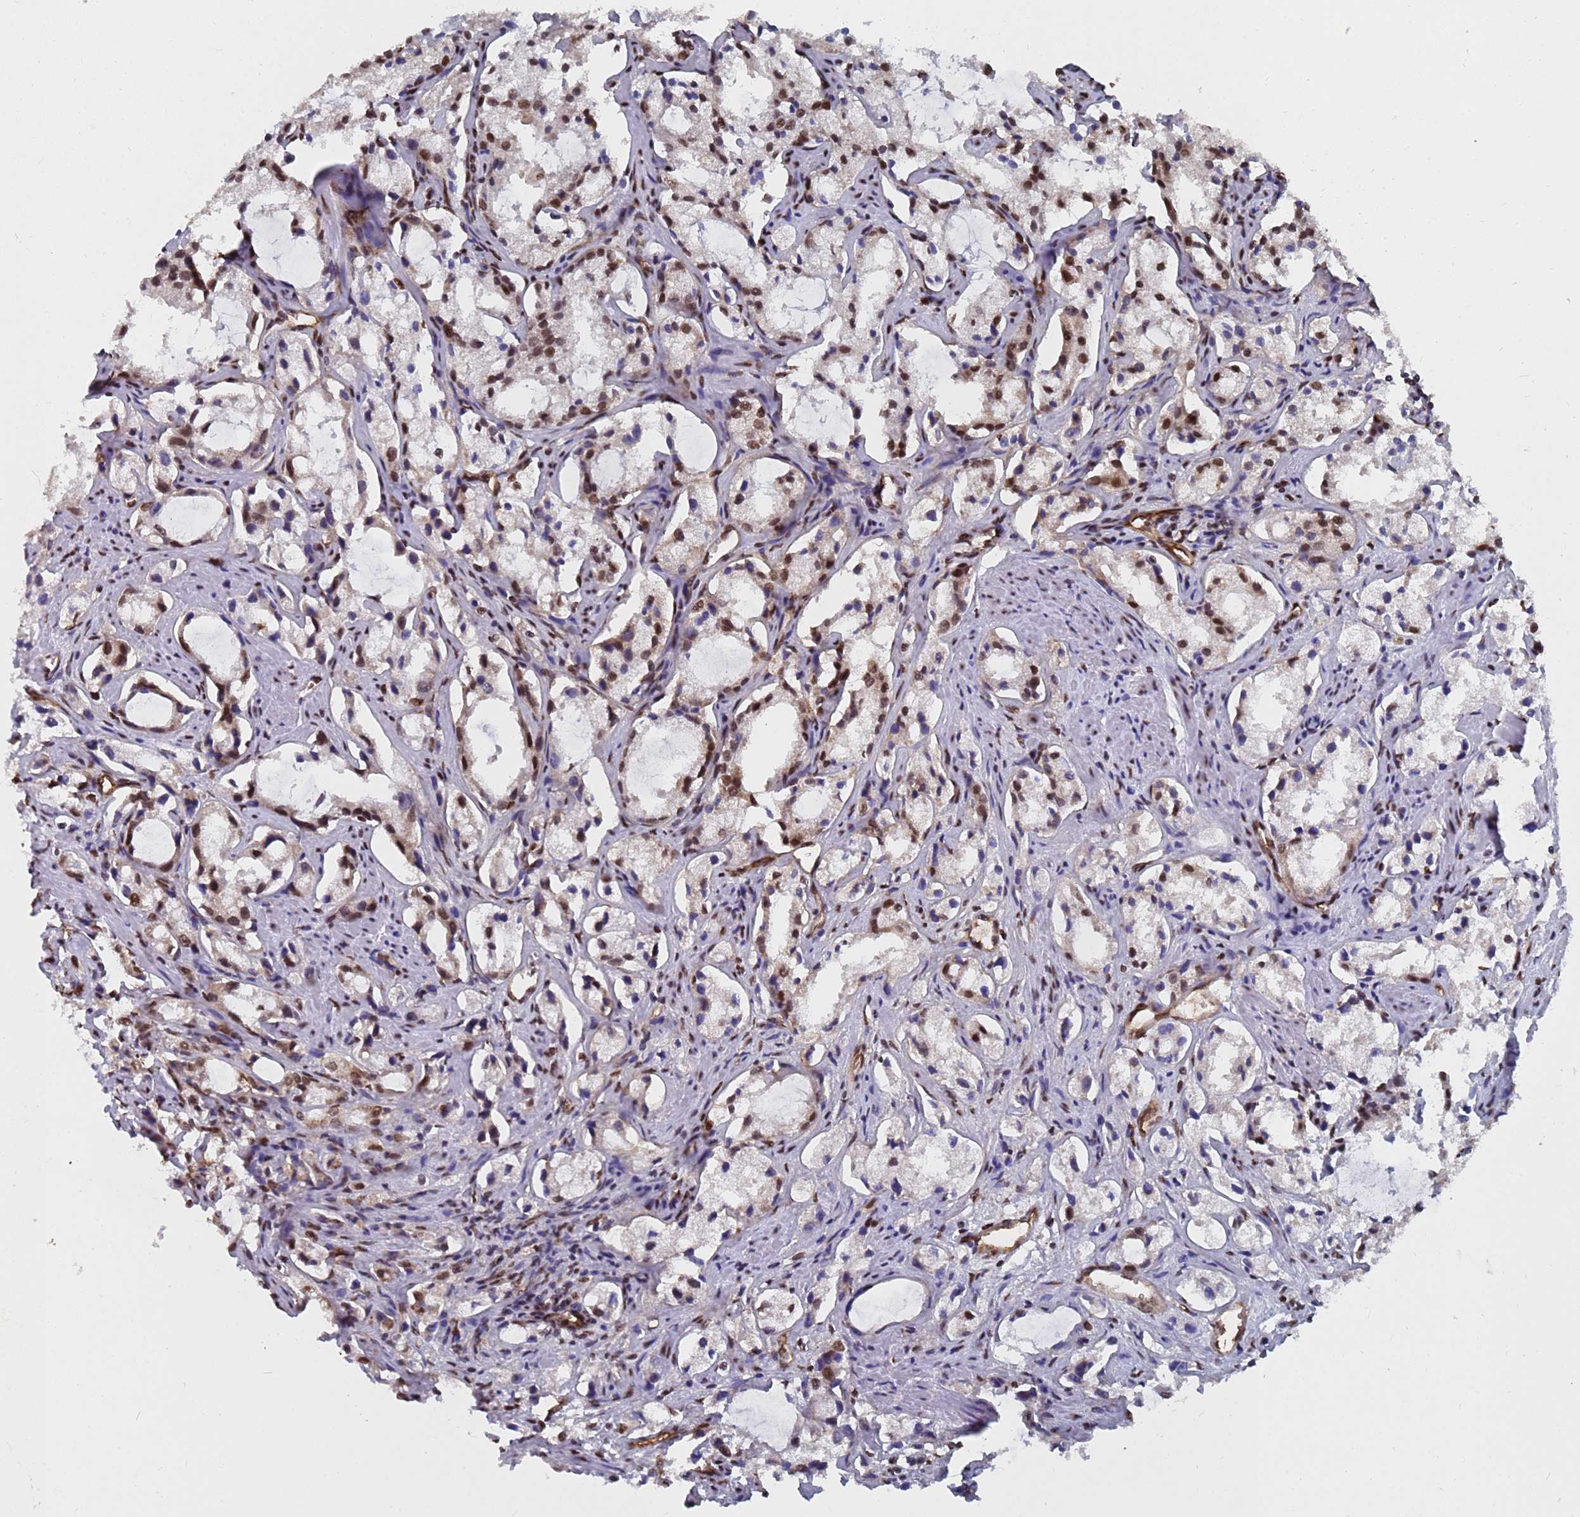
{"staining": {"intensity": "moderate", "quantity": ">75%", "location": "nuclear"}, "tissue": "prostate cancer", "cell_type": "Tumor cells", "image_type": "cancer", "snomed": [{"axis": "morphology", "description": "Adenocarcinoma, High grade"}, {"axis": "topography", "description": "Prostate"}], "caption": "Human adenocarcinoma (high-grade) (prostate) stained for a protein (brown) shows moderate nuclear positive expression in about >75% of tumor cells.", "gene": "RAVER2", "patient": {"sex": "male", "age": 66}}